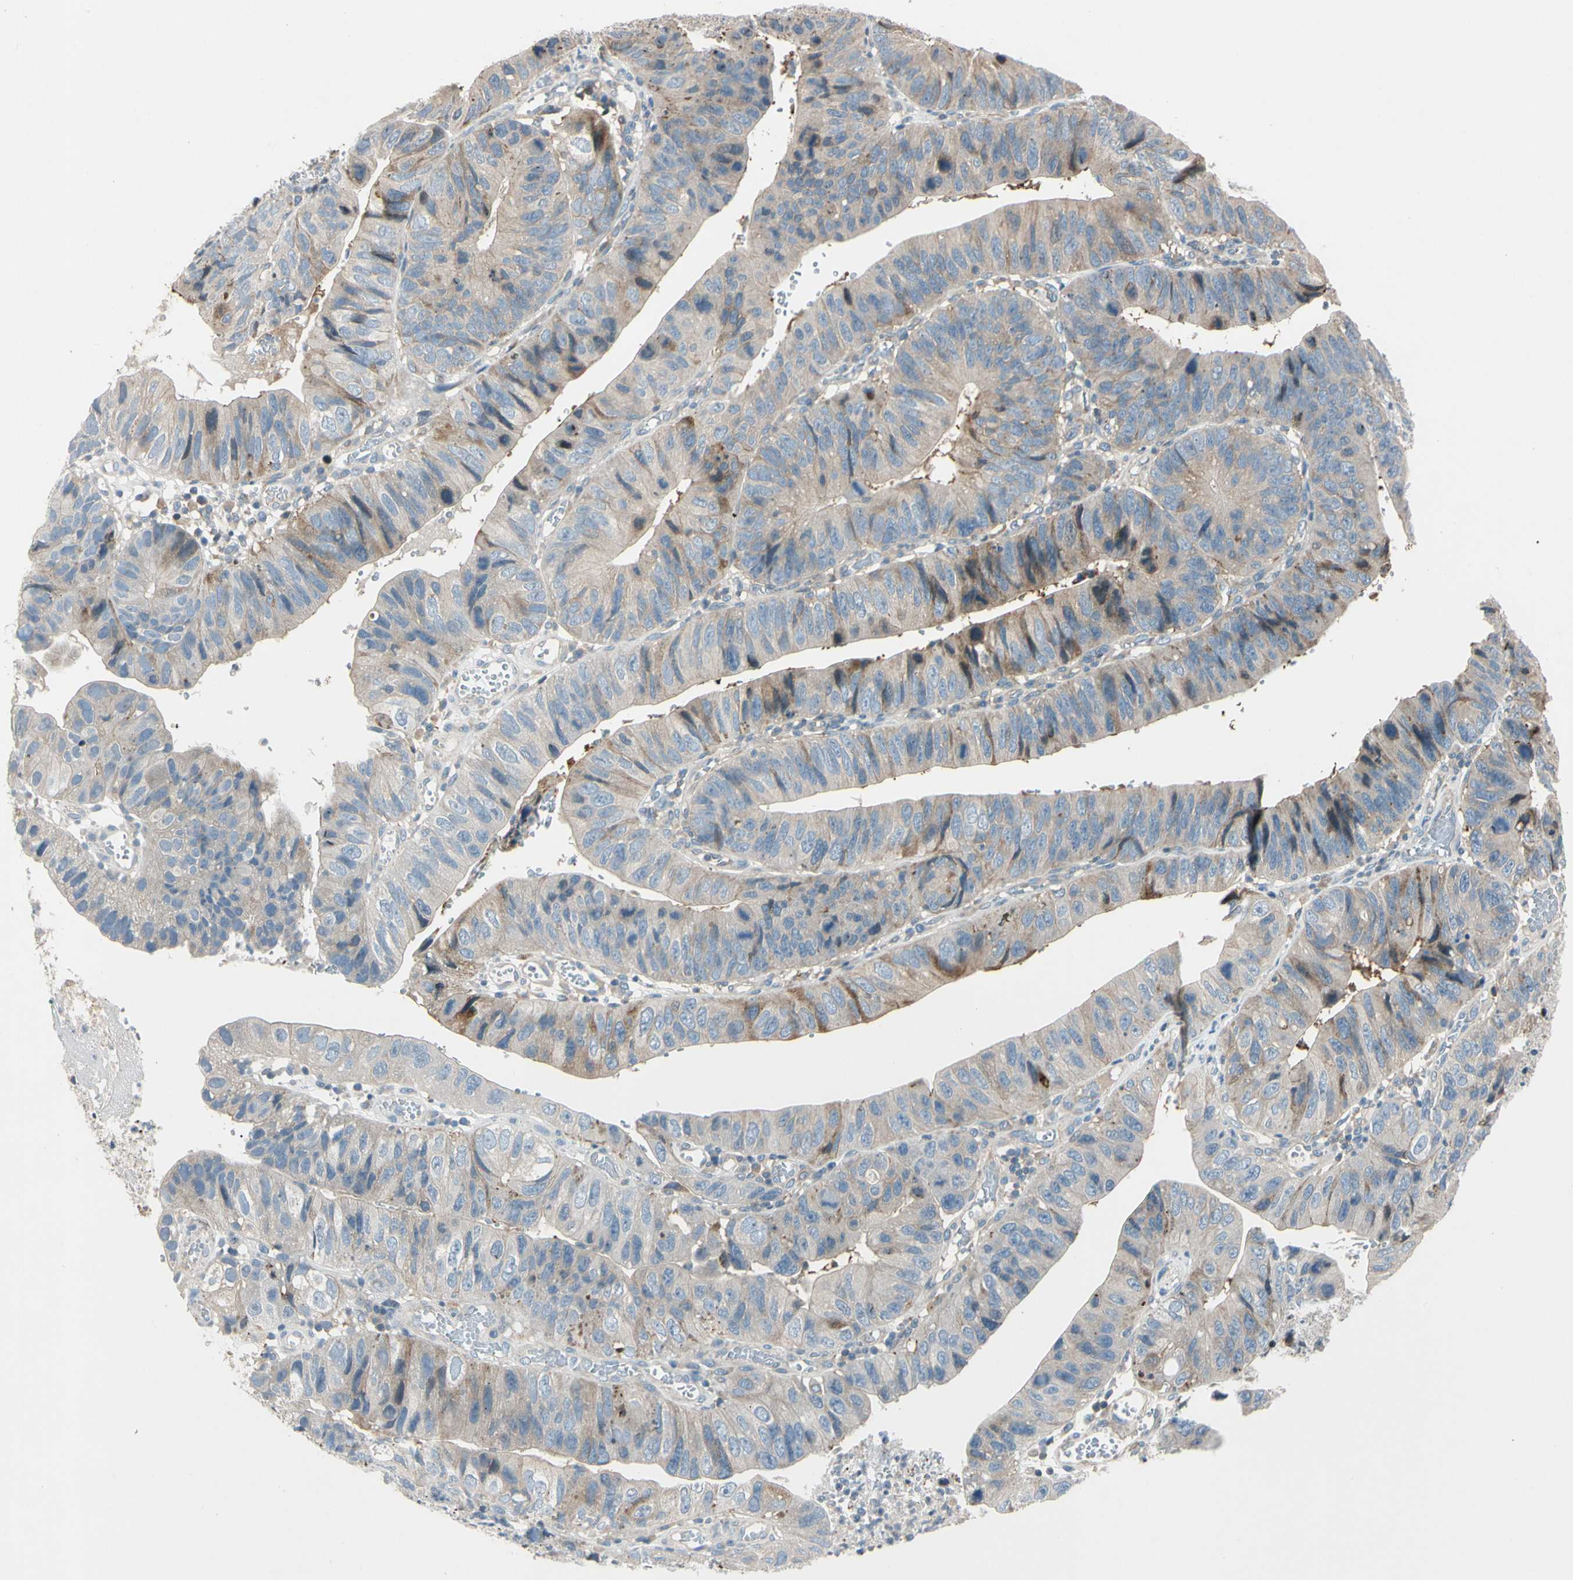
{"staining": {"intensity": "weak", "quantity": ">75%", "location": "cytoplasmic/membranous"}, "tissue": "stomach cancer", "cell_type": "Tumor cells", "image_type": "cancer", "snomed": [{"axis": "morphology", "description": "Adenocarcinoma, NOS"}, {"axis": "topography", "description": "Stomach"}], "caption": "Human adenocarcinoma (stomach) stained with a protein marker demonstrates weak staining in tumor cells.", "gene": "CDH6", "patient": {"sex": "male", "age": 59}}